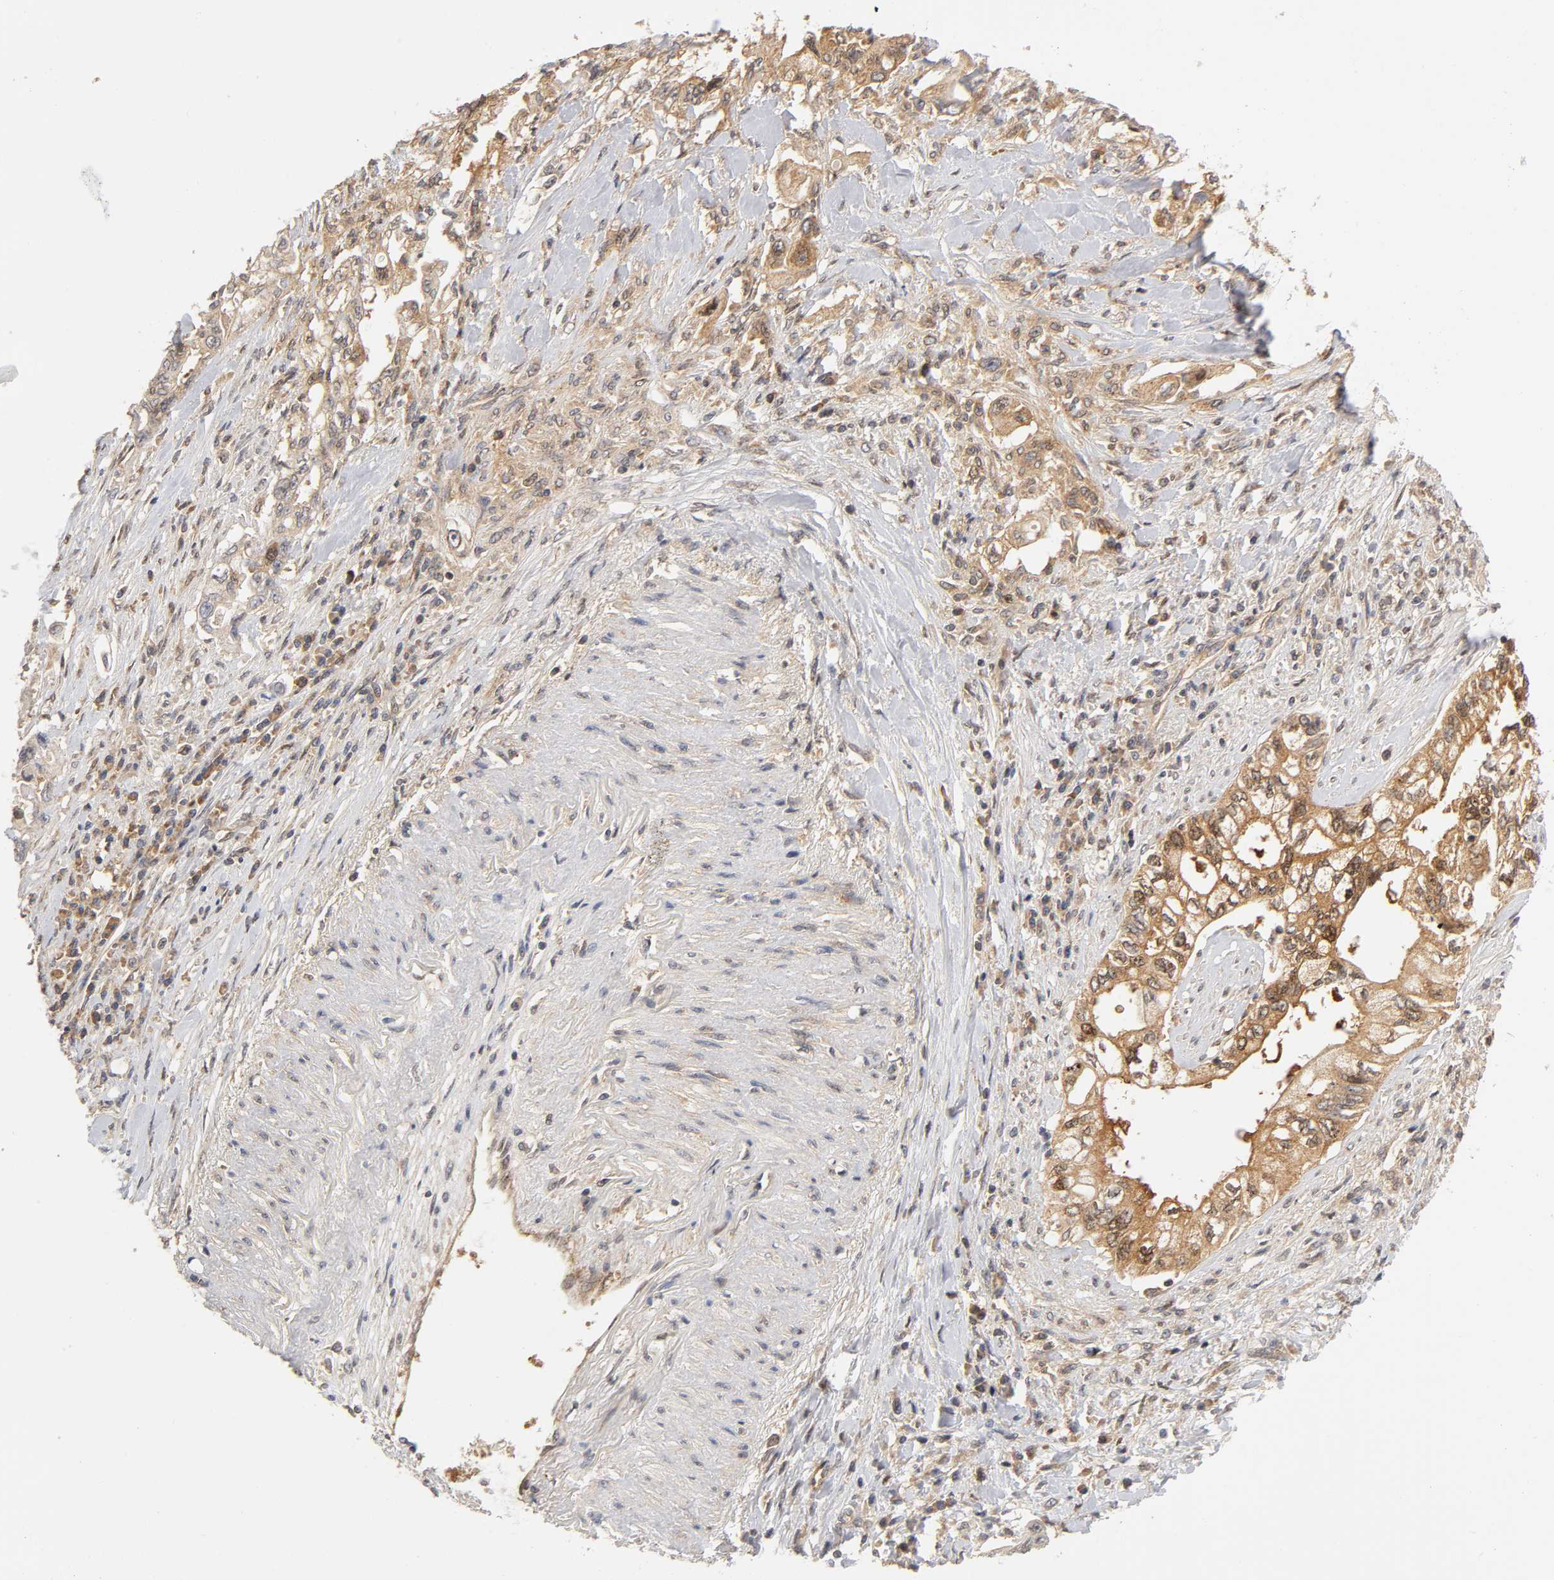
{"staining": {"intensity": "strong", "quantity": ">75%", "location": "cytoplasmic/membranous,nuclear"}, "tissue": "pancreatic cancer", "cell_type": "Tumor cells", "image_type": "cancer", "snomed": [{"axis": "morphology", "description": "Normal tissue, NOS"}, {"axis": "topography", "description": "Pancreas"}], "caption": "A high amount of strong cytoplasmic/membranous and nuclear expression is seen in approximately >75% of tumor cells in pancreatic cancer tissue.", "gene": "PAFAH1B1", "patient": {"sex": "male", "age": 42}}